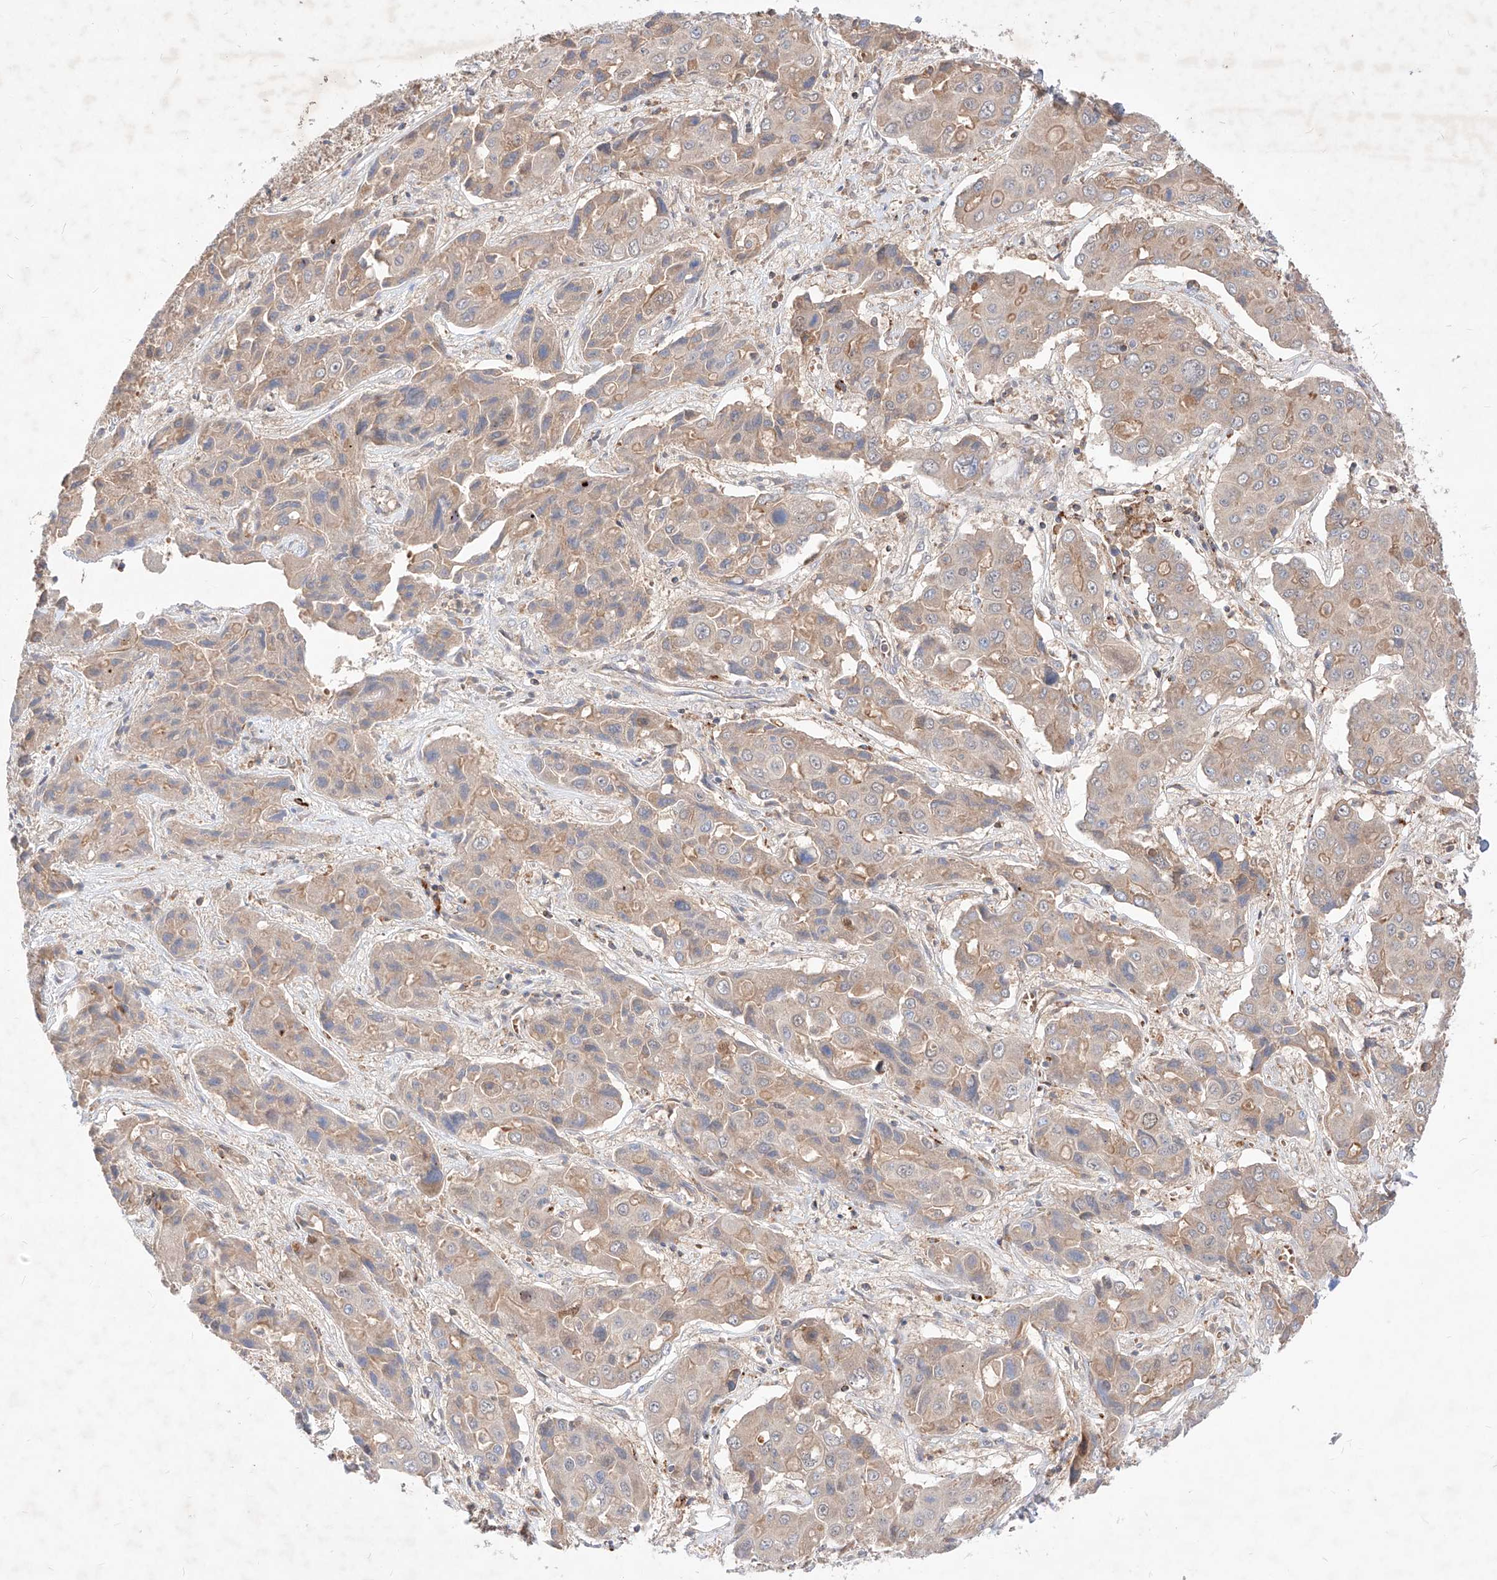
{"staining": {"intensity": "weak", "quantity": "25%-75%", "location": "cytoplasmic/membranous"}, "tissue": "liver cancer", "cell_type": "Tumor cells", "image_type": "cancer", "snomed": [{"axis": "morphology", "description": "Cholangiocarcinoma"}, {"axis": "topography", "description": "Liver"}], "caption": "The histopathology image demonstrates a brown stain indicating the presence of a protein in the cytoplasmic/membranous of tumor cells in liver cancer (cholangiocarcinoma). (IHC, brightfield microscopy, high magnification).", "gene": "TSNAX", "patient": {"sex": "male", "age": 67}}